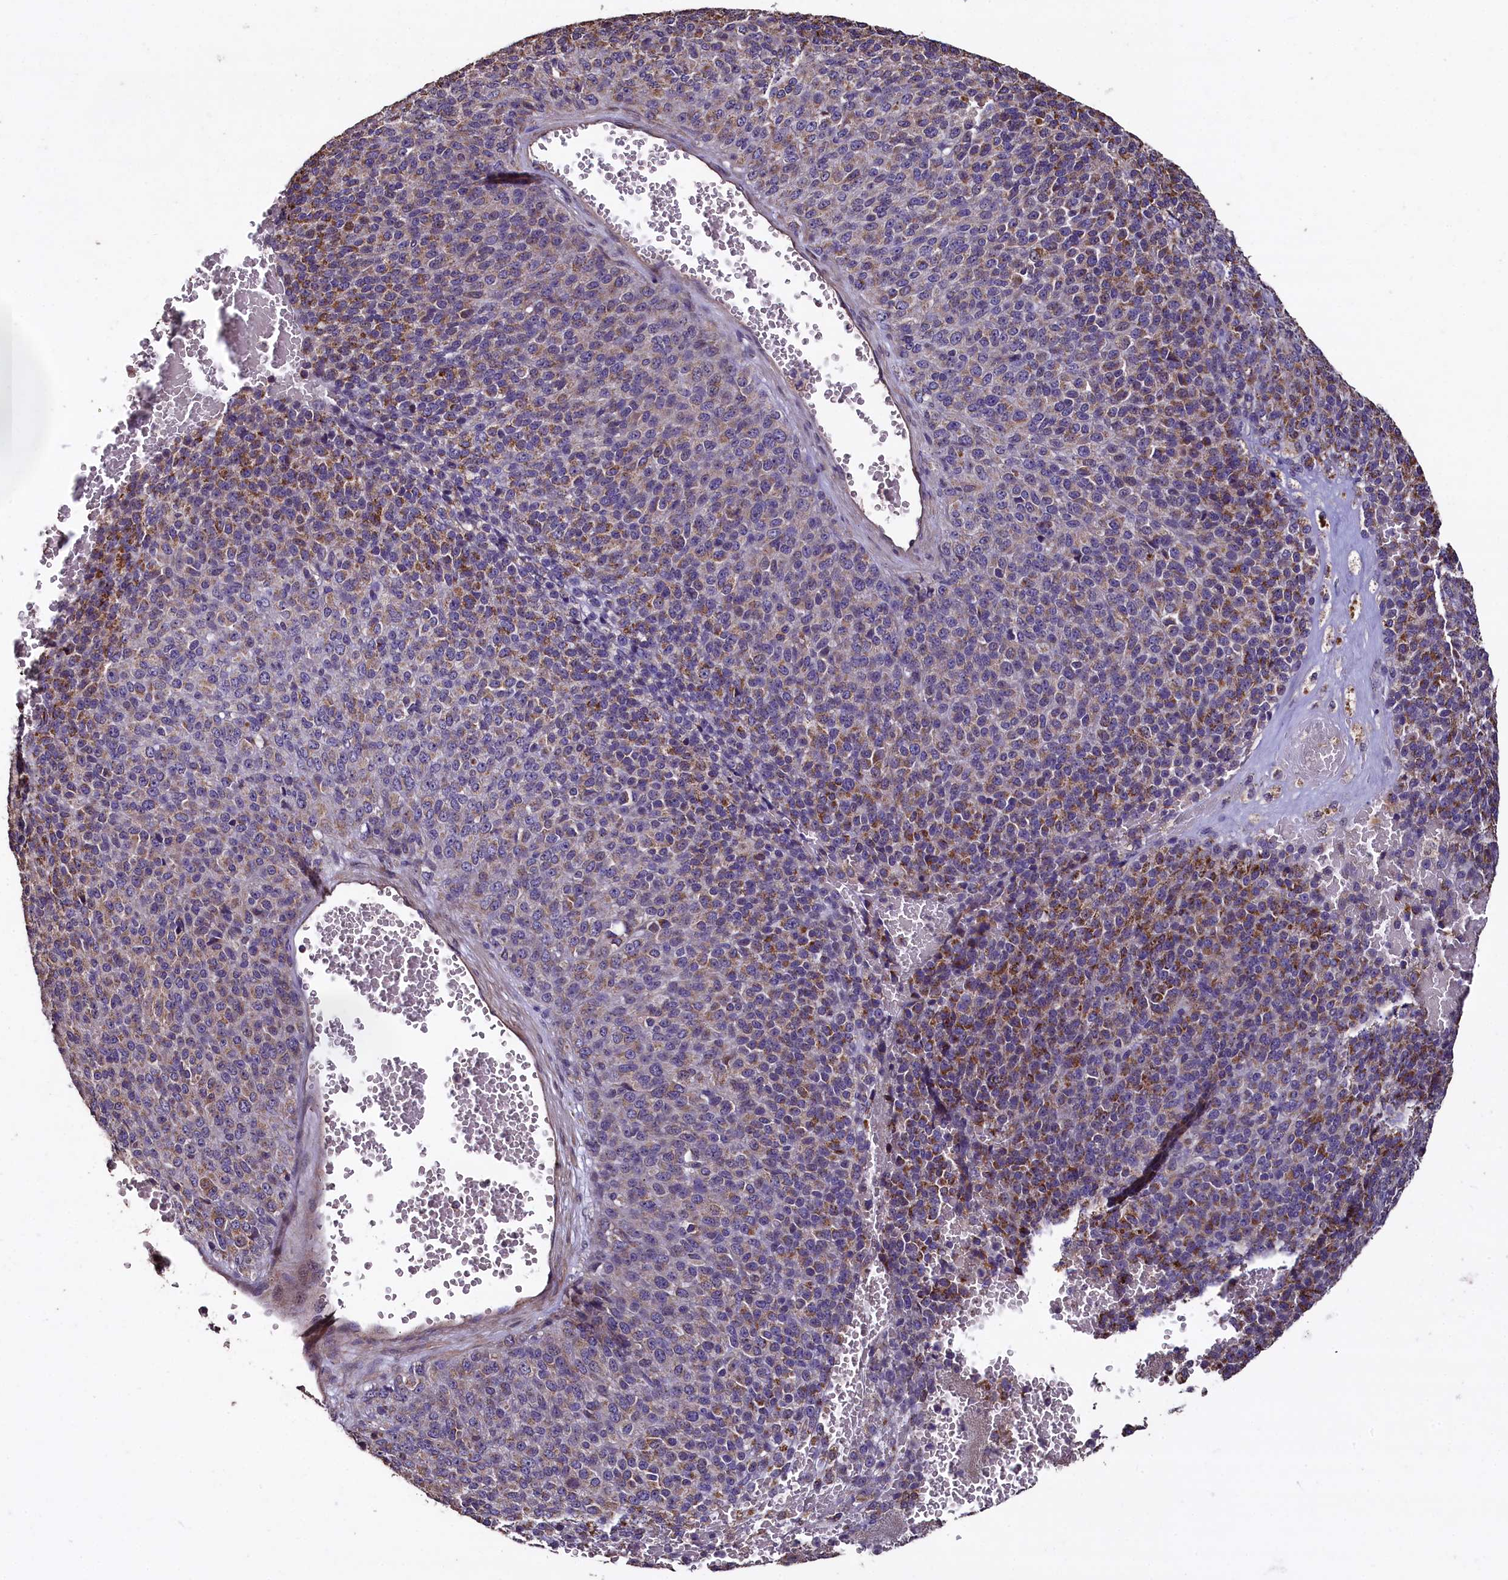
{"staining": {"intensity": "moderate", "quantity": "25%-75%", "location": "cytoplasmic/membranous"}, "tissue": "melanoma", "cell_type": "Tumor cells", "image_type": "cancer", "snomed": [{"axis": "morphology", "description": "Malignant melanoma, Metastatic site"}, {"axis": "topography", "description": "Brain"}], "caption": "Protein analysis of malignant melanoma (metastatic site) tissue displays moderate cytoplasmic/membranous positivity in approximately 25%-75% of tumor cells. (DAB (3,3'-diaminobenzidine) = brown stain, brightfield microscopy at high magnification).", "gene": "COQ9", "patient": {"sex": "female", "age": 56}}